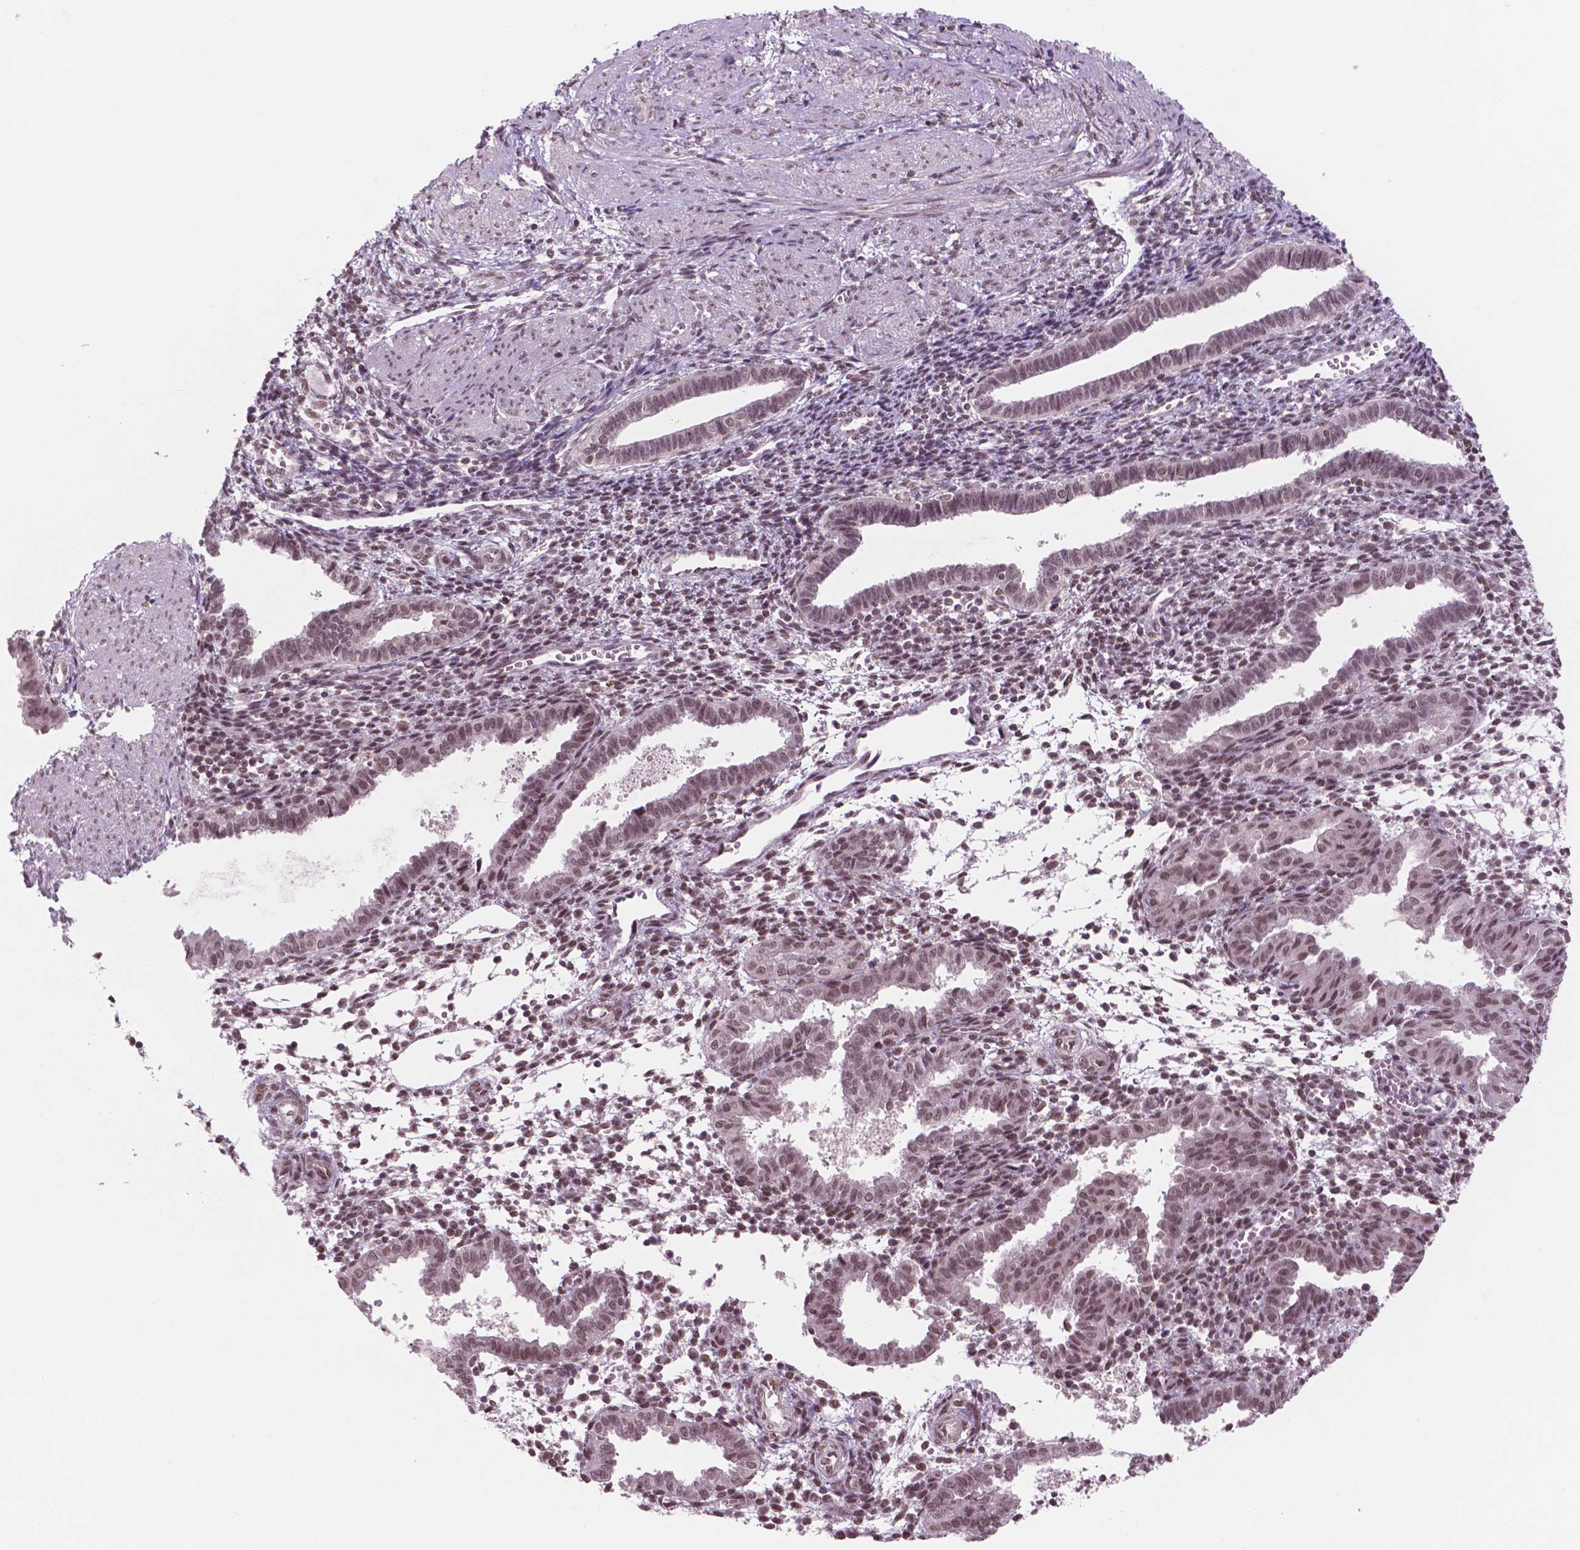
{"staining": {"intensity": "moderate", "quantity": ">75%", "location": "nuclear"}, "tissue": "endometrium", "cell_type": "Cells in endometrial stroma", "image_type": "normal", "snomed": [{"axis": "morphology", "description": "Normal tissue, NOS"}, {"axis": "topography", "description": "Endometrium"}], "caption": "Cells in endometrial stroma display medium levels of moderate nuclear staining in approximately >75% of cells in unremarkable endometrium.", "gene": "POLR2E", "patient": {"sex": "female", "age": 37}}